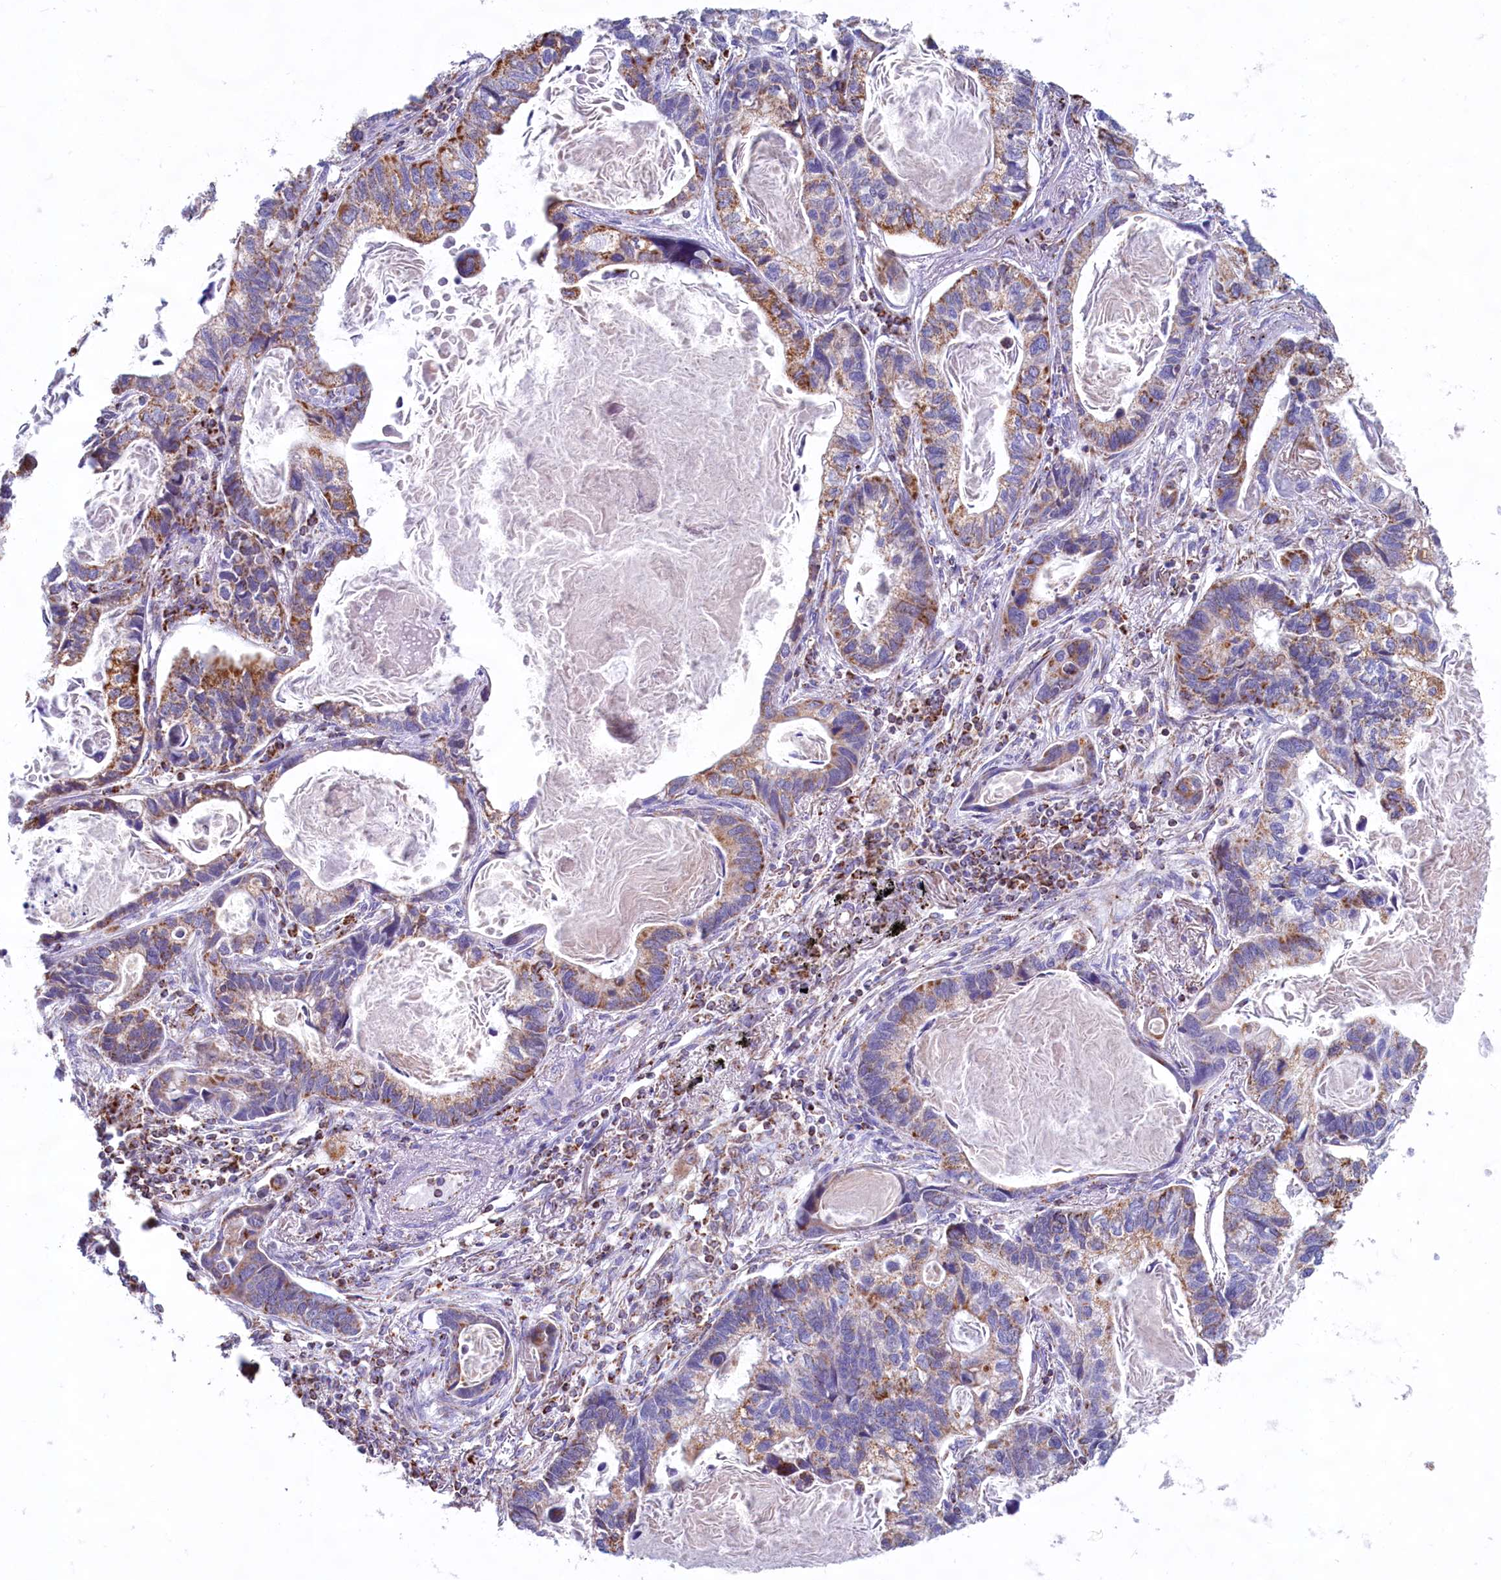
{"staining": {"intensity": "moderate", "quantity": "25%-75%", "location": "cytoplasmic/membranous"}, "tissue": "lung cancer", "cell_type": "Tumor cells", "image_type": "cancer", "snomed": [{"axis": "morphology", "description": "Adenocarcinoma, NOS"}, {"axis": "topography", "description": "Lung"}], "caption": "Brown immunohistochemical staining in lung adenocarcinoma shows moderate cytoplasmic/membranous staining in approximately 25%-75% of tumor cells.", "gene": "C1D", "patient": {"sex": "male", "age": 67}}